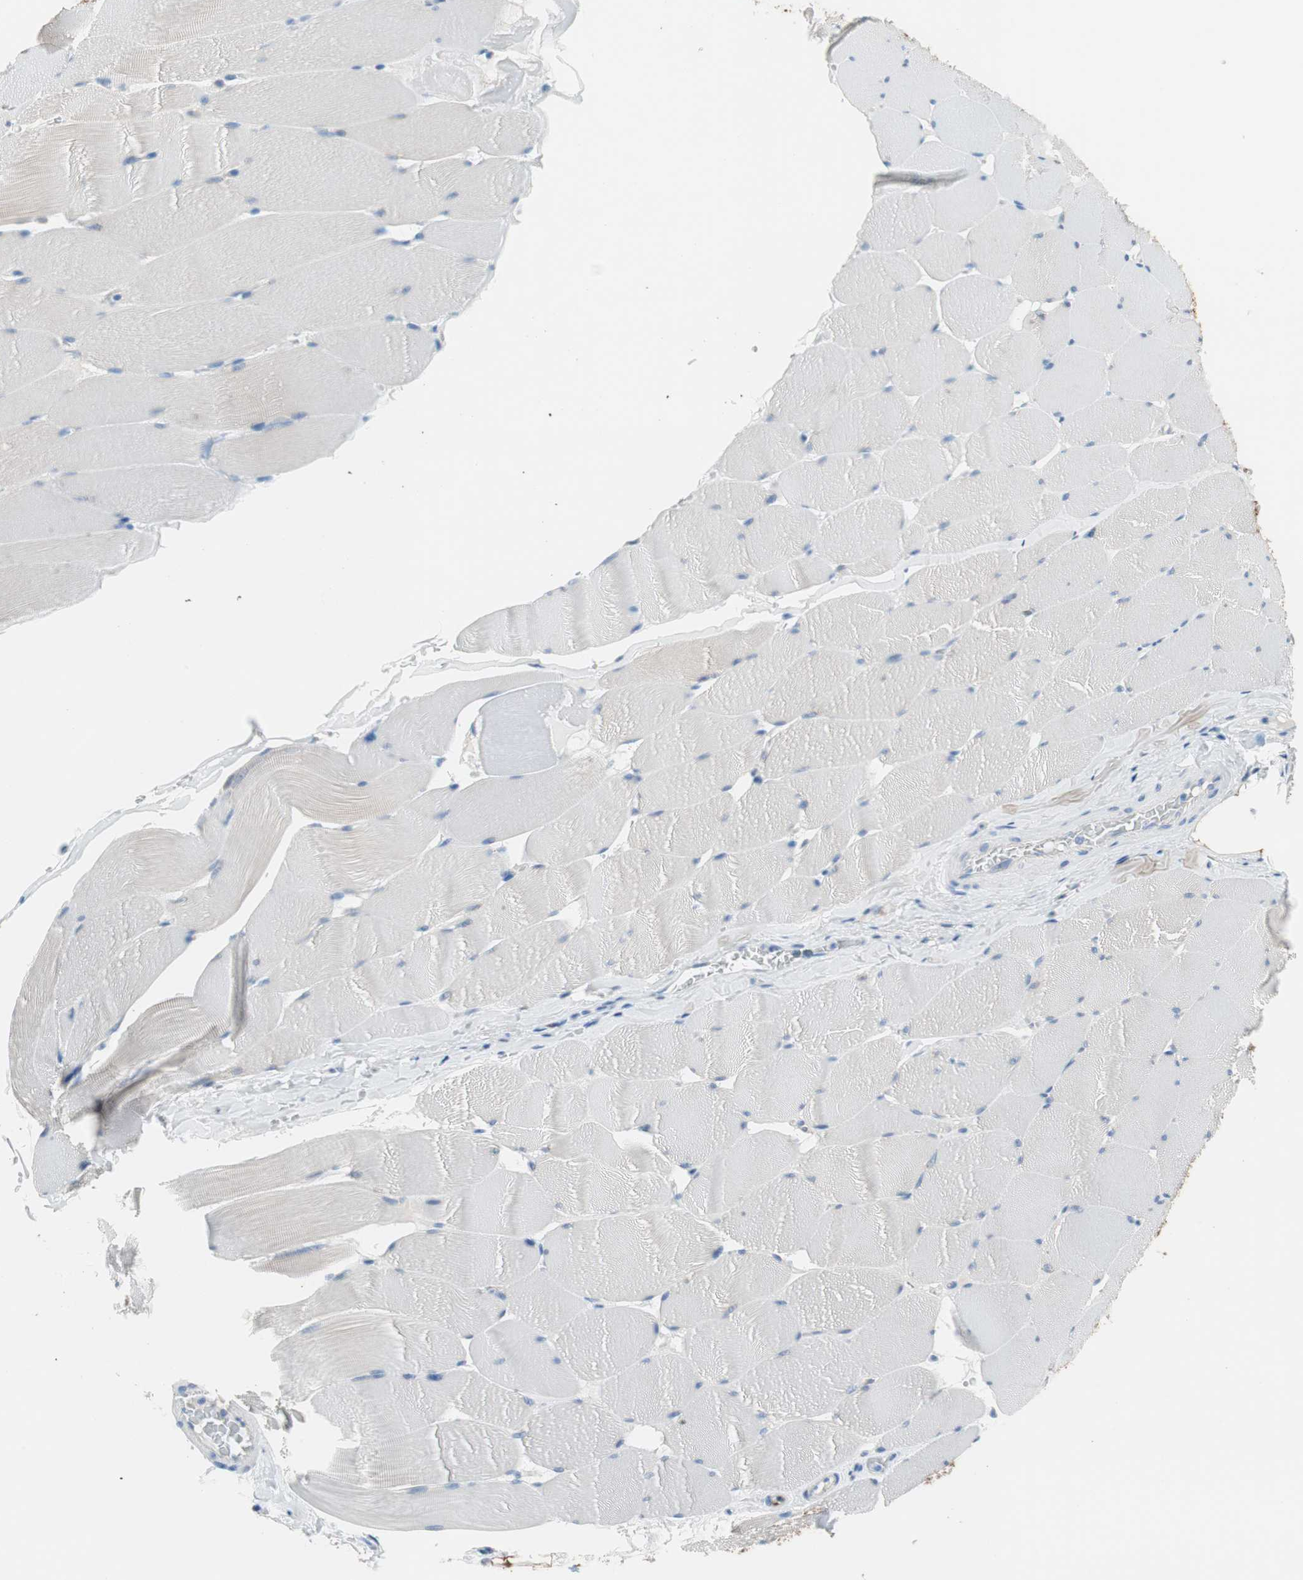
{"staining": {"intensity": "negative", "quantity": "none", "location": "none"}, "tissue": "skeletal muscle", "cell_type": "Myocytes", "image_type": "normal", "snomed": [{"axis": "morphology", "description": "Normal tissue, NOS"}, {"axis": "topography", "description": "Skeletal muscle"}], "caption": "This is an immunohistochemistry (IHC) histopathology image of normal skeletal muscle. There is no expression in myocytes.", "gene": "GLUL", "patient": {"sex": "male", "age": 62}}